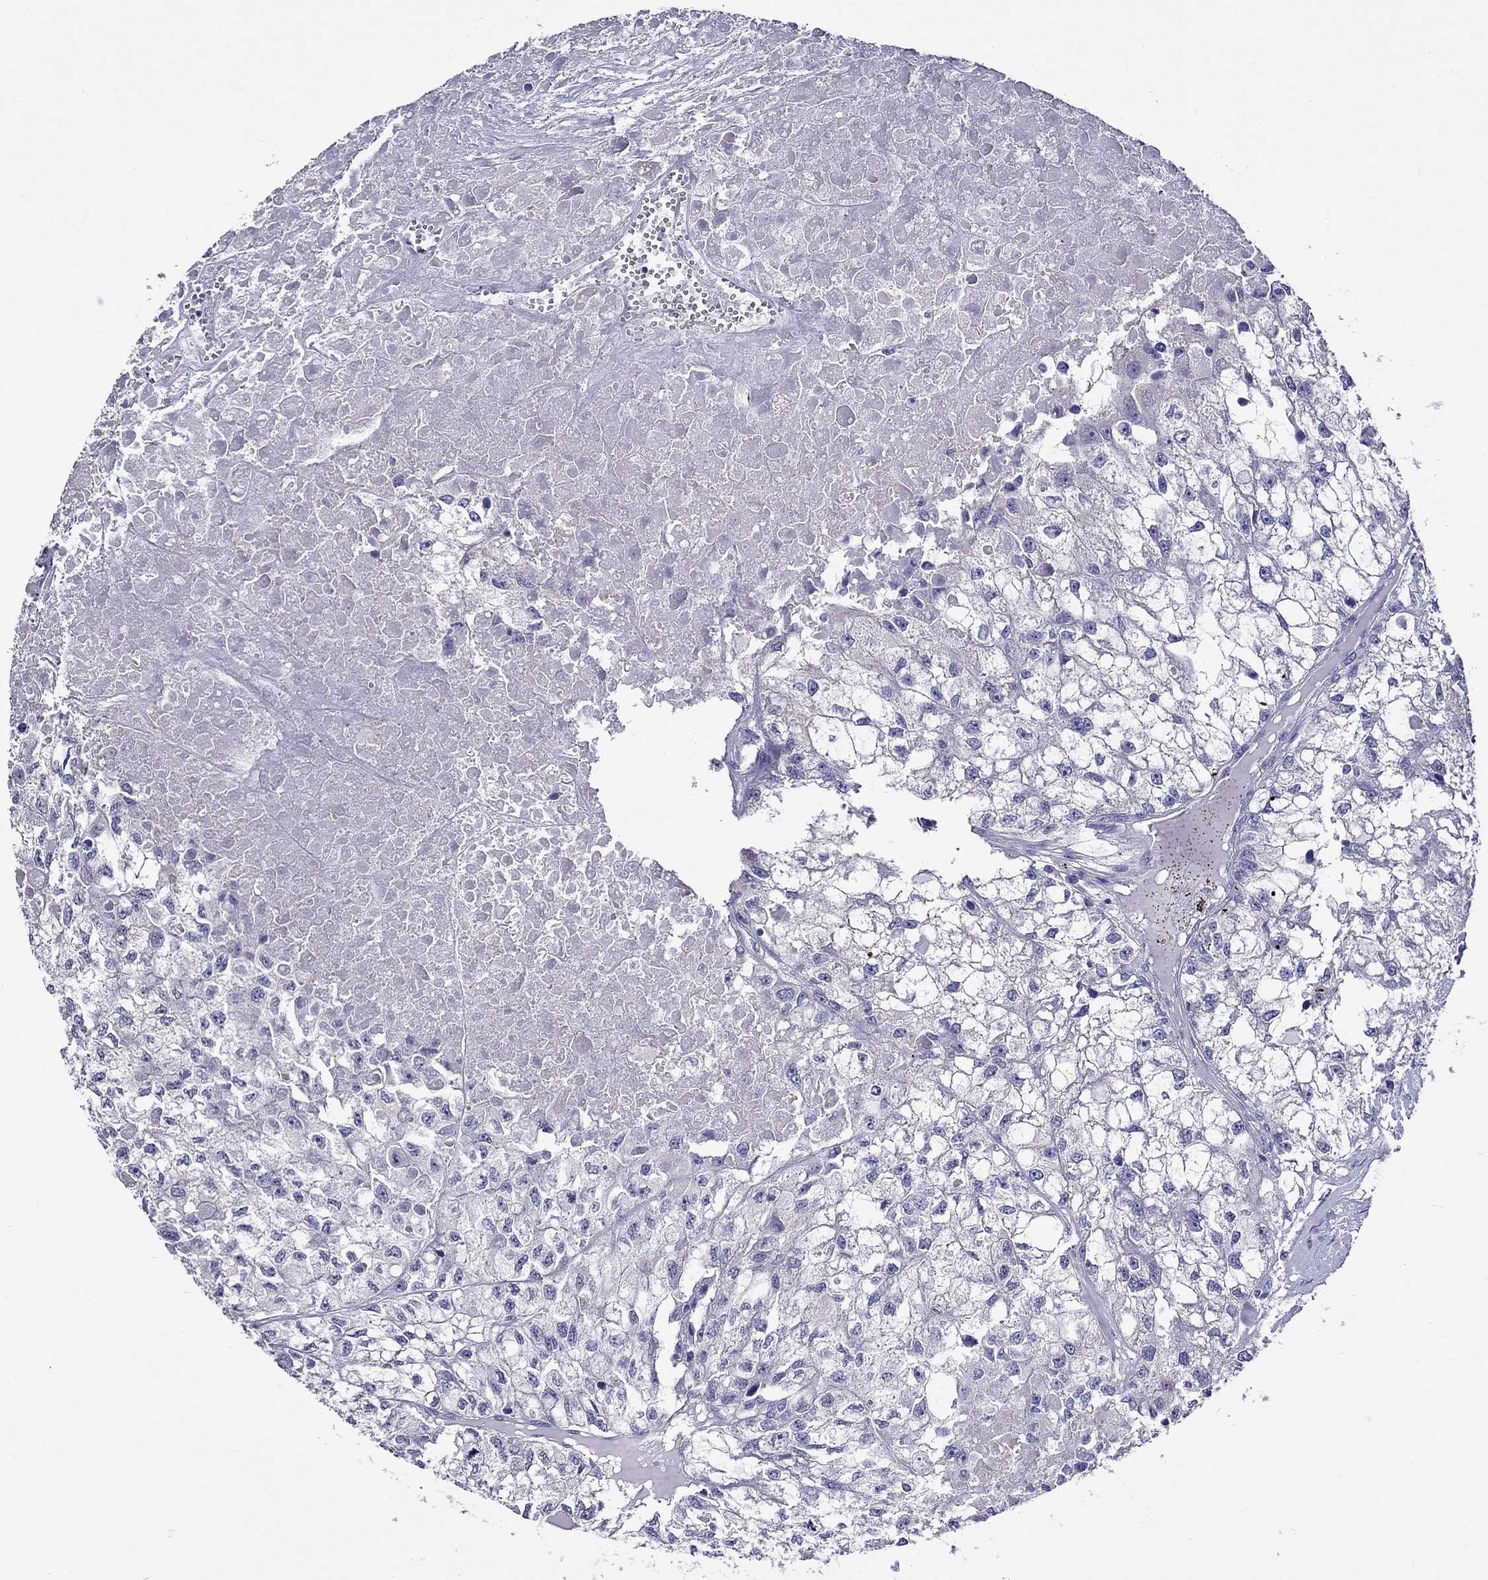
{"staining": {"intensity": "negative", "quantity": "none", "location": "none"}, "tissue": "renal cancer", "cell_type": "Tumor cells", "image_type": "cancer", "snomed": [{"axis": "morphology", "description": "Adenocarcinoma, NOS"}, {"axis": "topography", "description": "Kidney"}], "caption": "This is an immunohistochemistry photomicrograph of human renal adenocarcinoma. There is no expression in tumor cells.", "gene": "SCG2", "patient": {"sex": "male", "age": 56}}